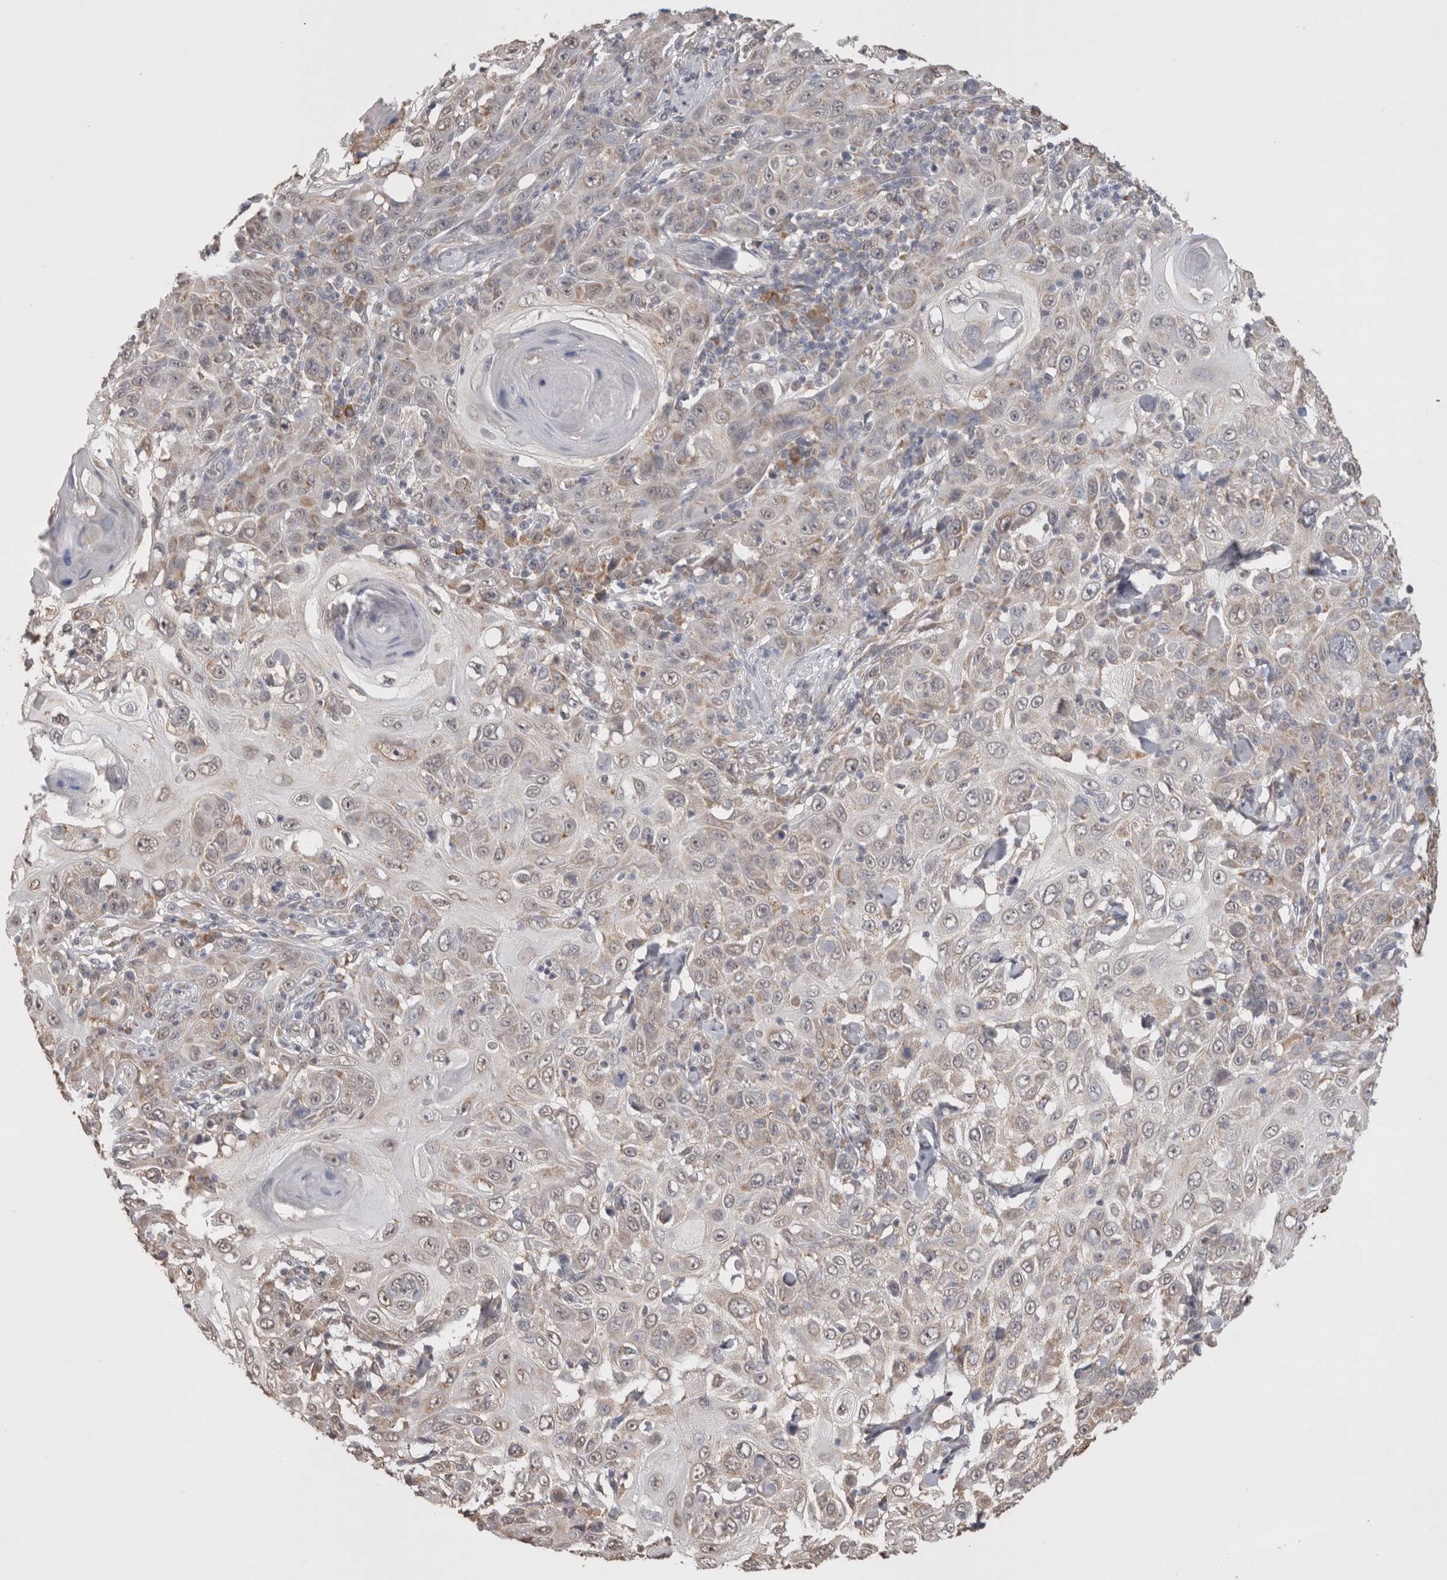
{"staining": {"intensity": "weak", "quantity": "<25%", "location": "cytoplasmic/membranous"}, "tissue": "skin cancer", "cell_type": "Tumor cells", "image_type": "cancer", "snomed": [{"axis": "morphology", "description": "Squamous cell carcinoma, NOS"}, {"axis": "topography", "description": "Skin"}], "caption": "DAB (3,3'-diaminobenzidine) immunohistochemical staining of human skin cancer shows no significant staining in tumor cells.", "gene": "NOMO1", "patient": {"sex": "female", "age": 88}}